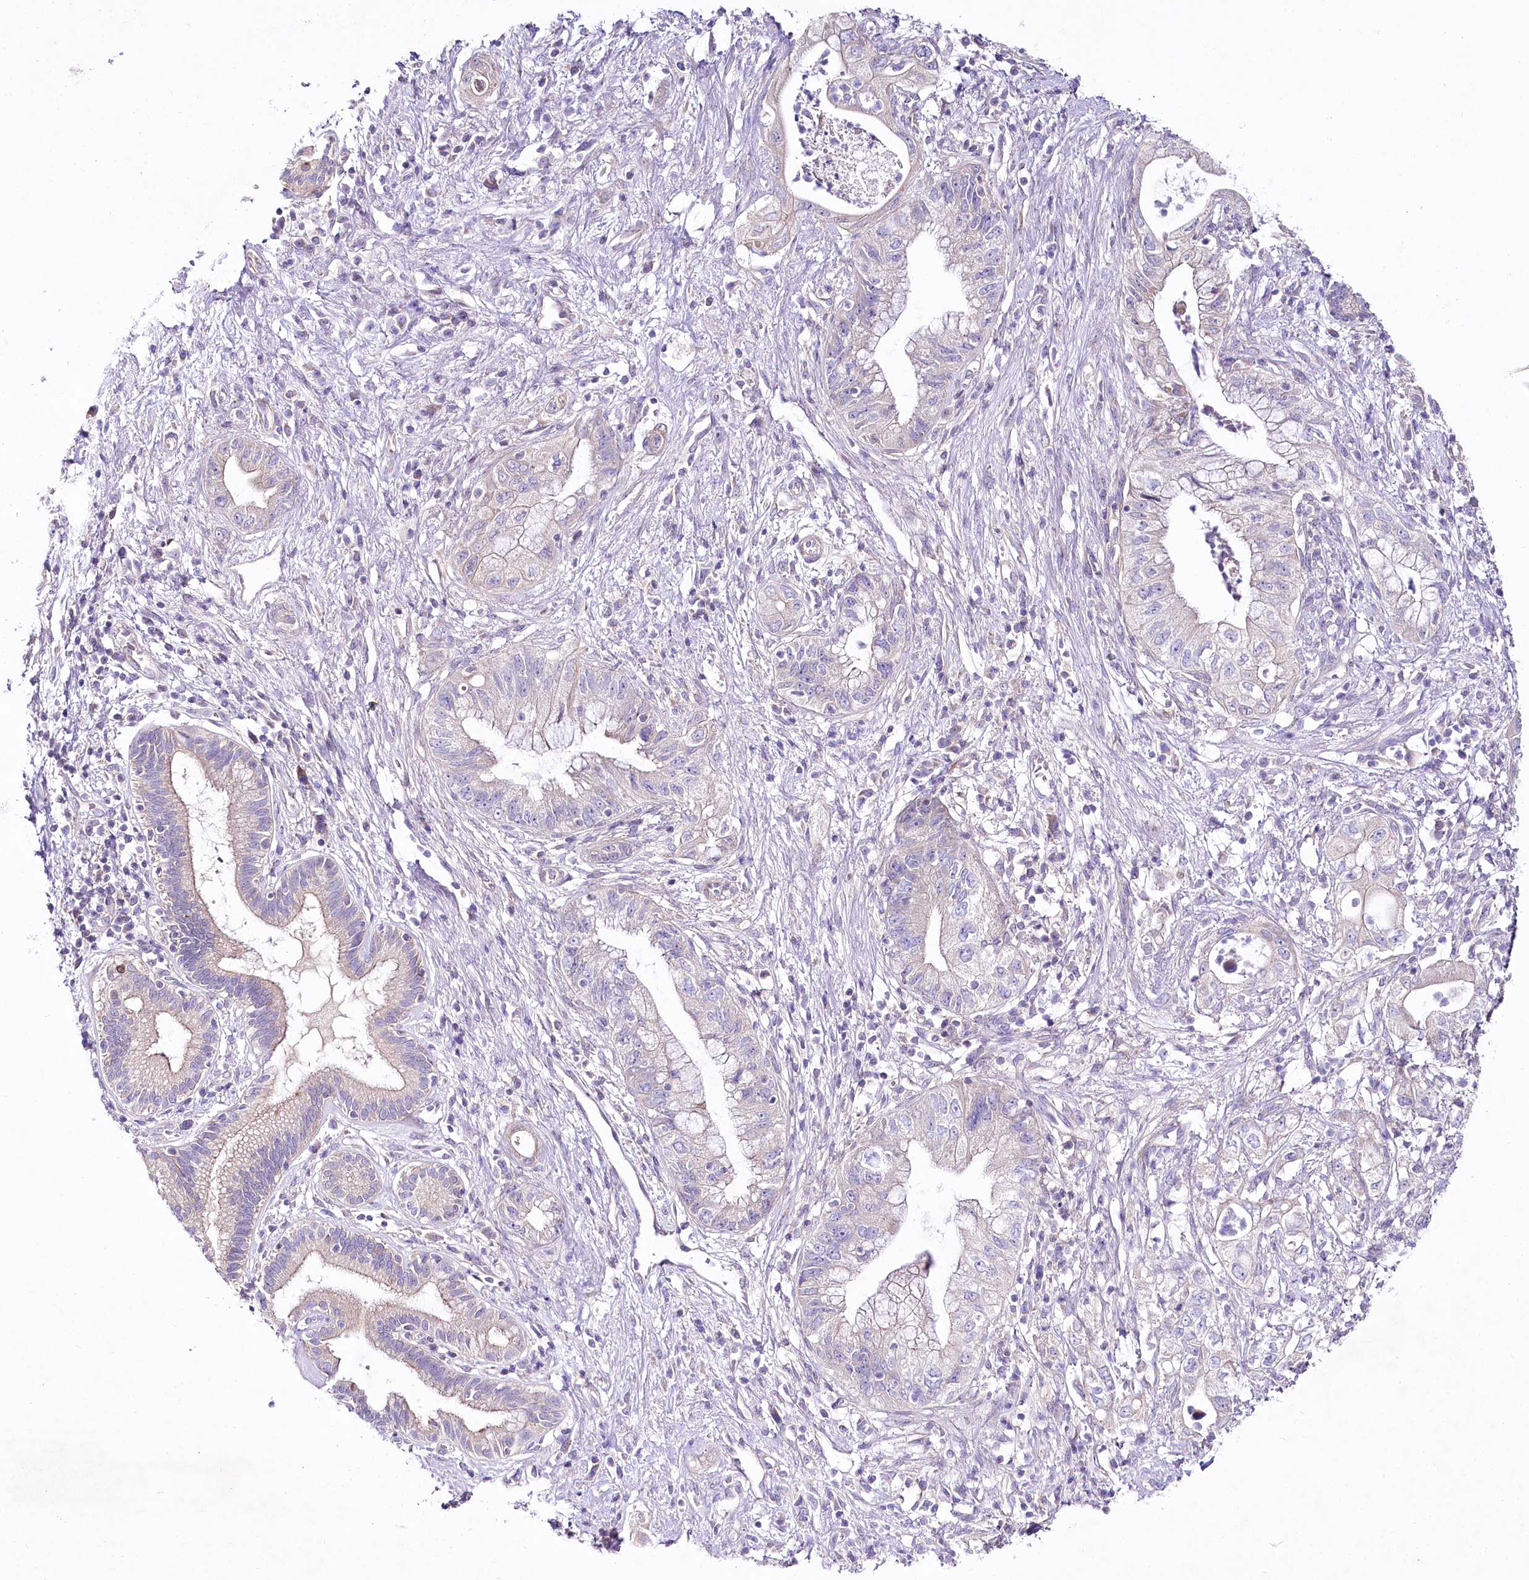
{"staining": {"intensity": "weak", "quantity": "<25%", "location": "cytoplasmic/membranous"}, "tissue": "pancreatic cancer", "cell_type": "Tumor cells", "image_type": "cancer", "snomed": [{"axis": "morphology", "description": "Adenocarcinoma, NOS"}, {"axis": "topography", "description": "Pancreas"}], "caption": "Pancreatic adenocarcinoma was stained to show a protein in brown. There is no significant expression in tumor cells. Nuclei are stained in blue.", "gene": "LRRC14B", "patient": {"sex": "female", "age": 73}}